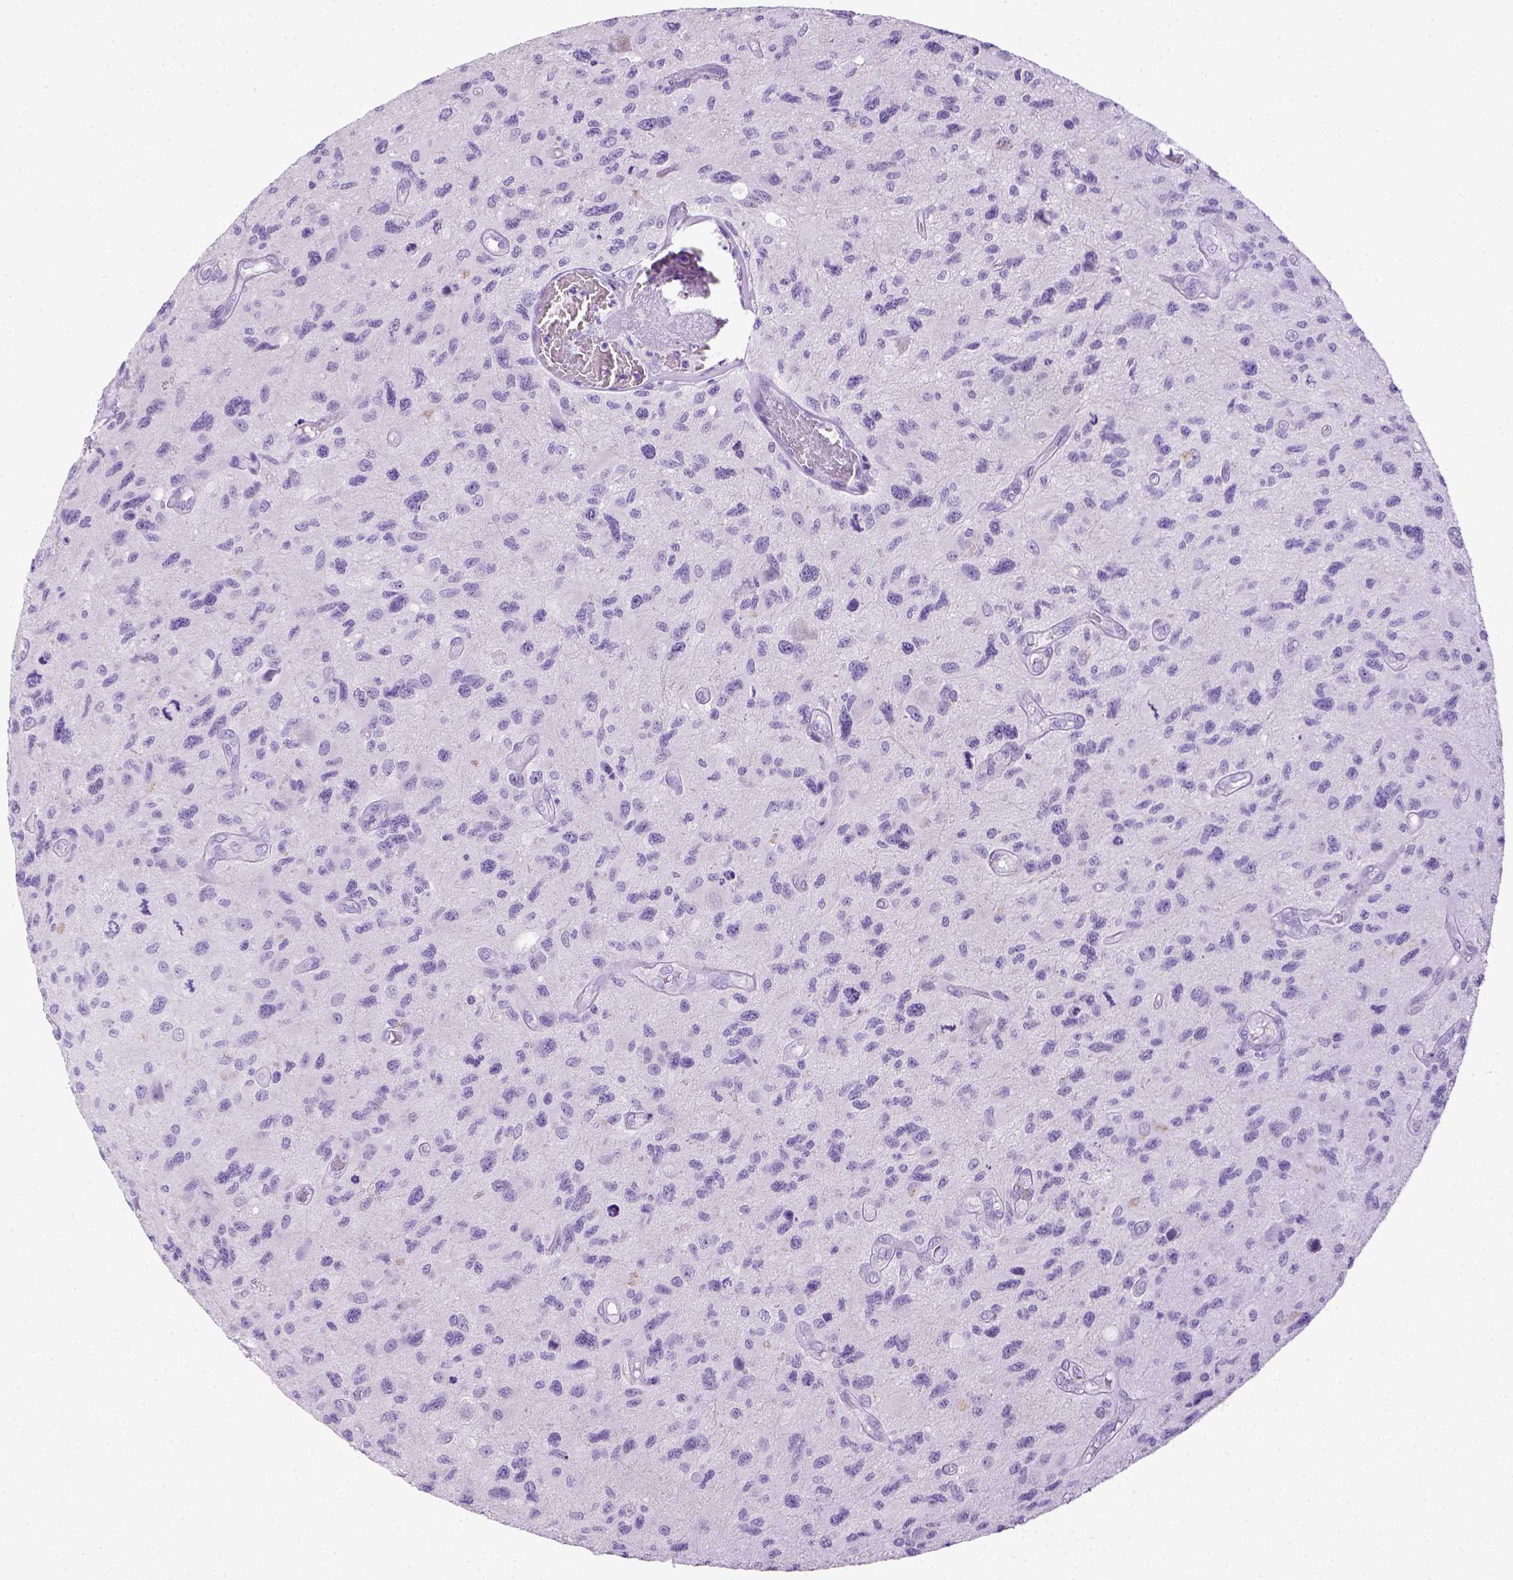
{"staining": {"intensity": "negative", "quantity": "none", "location": "none"}, "tissue": "glioma", "cell_type": "Tumor cells", "image_type": "cancer", "snomed": [{"axis": "morphology", "description": "Glioma, malignant, NOS"}, {"axis": "morphology", "description": "Glioma, malignant, High grade"}, {"axis": "topography", "description": "Brain"}], "caption": "The image displays no significant staining in tumor cells of glioma.", "gene": "LGSN", "patient": {"sex": "female", "age": 71}}